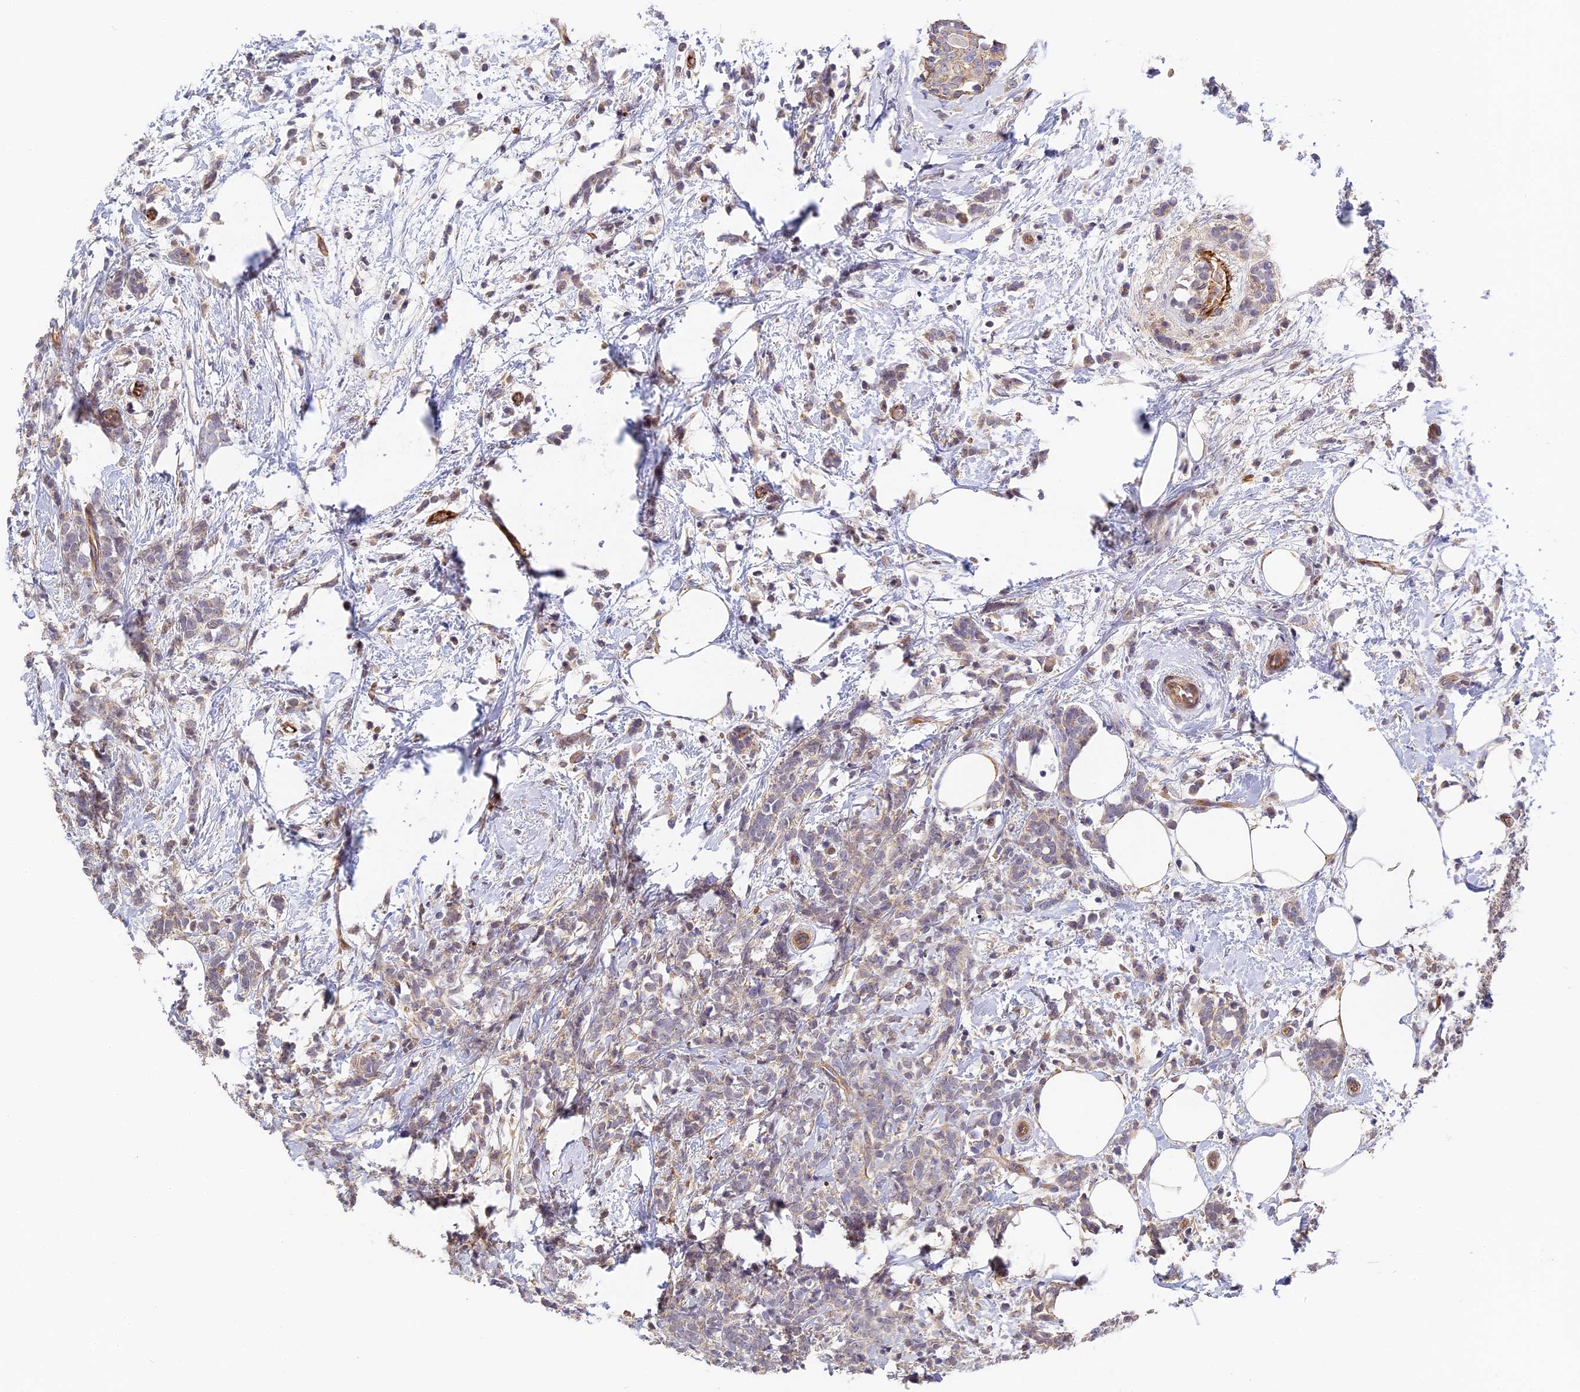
{"staining": {"intensity": "weak", "quantity": "<25%", "location": "cytoplasmic/membranous"}, "tissue": "breast cancer", "cell_type": "Tumor cells", "image_type": "cancer", "snomed": [{"axis": "morphology", "description": "Lobular carcinoma"}, {"axis": "topography", "description": "Breast"}], "caption": "Breast lobular carcinoma stained for a protein using immunohistochemistry shows no expression tumor cells.", "gene": "MISP3", "patient": {"sex": "female", "age": 58}}